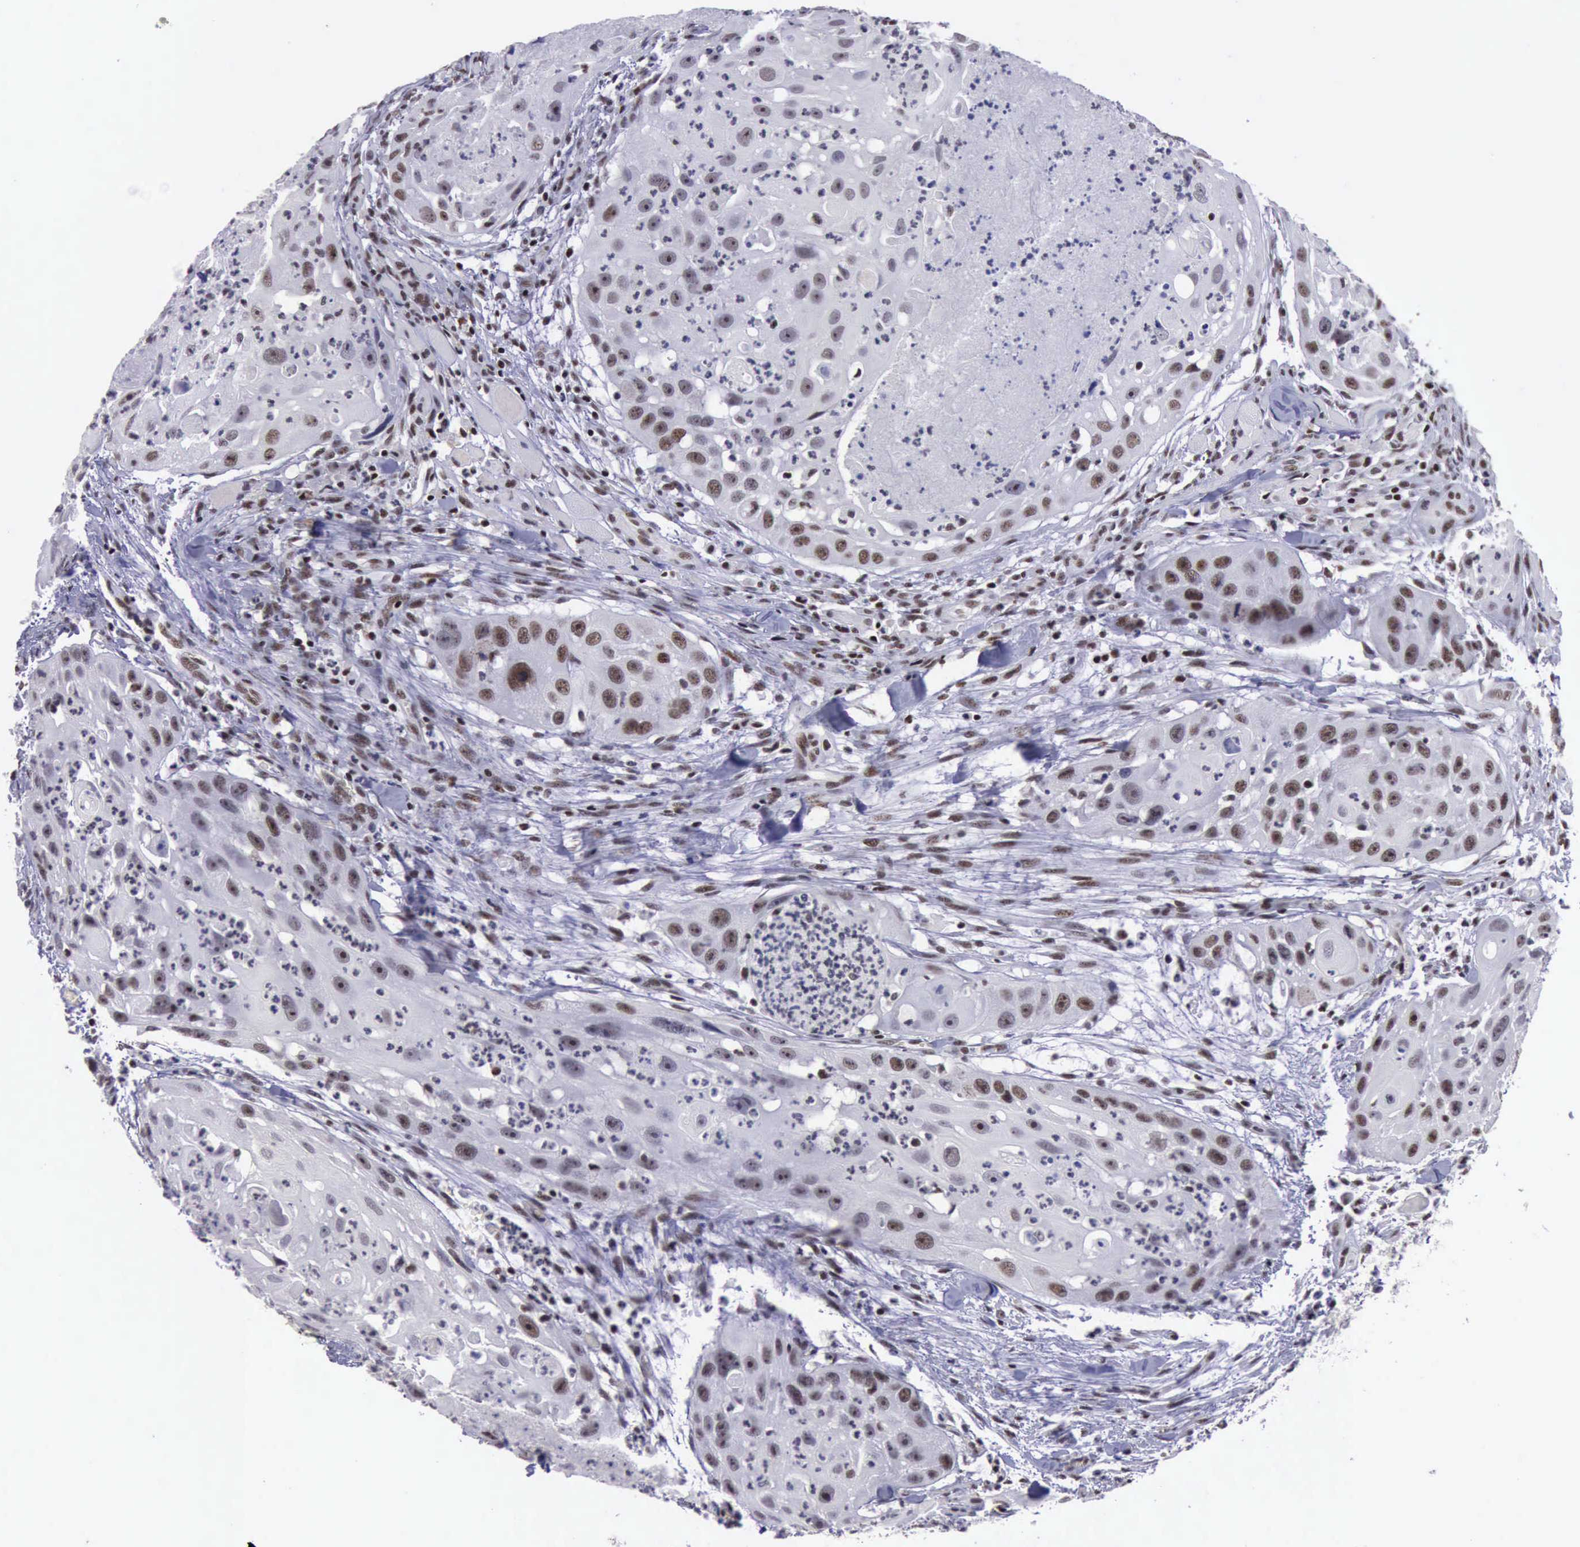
{"staining": {"intensity": "moderate", "quantity": "25%-75%", "location": "nuclear"}, "tissue": "head and neck cancer", "cell_type": "Tumor cells", "image_type": "cancer", "snomed": [{"axis": "morphology", "description": "Squamous cell carcinoma, NOS"}, {"axis": "topography", "description": "Head-Neck"}], "caption": "A high-resolution micrograph shows immunohistochemistry staining of squamous cell carcinoma (head and neck), which exhibits moderate nuclear expression in about 25%-75% of tumor cells.", "gene": "YY1", "patient": {"sex": "male", "age": 64}}